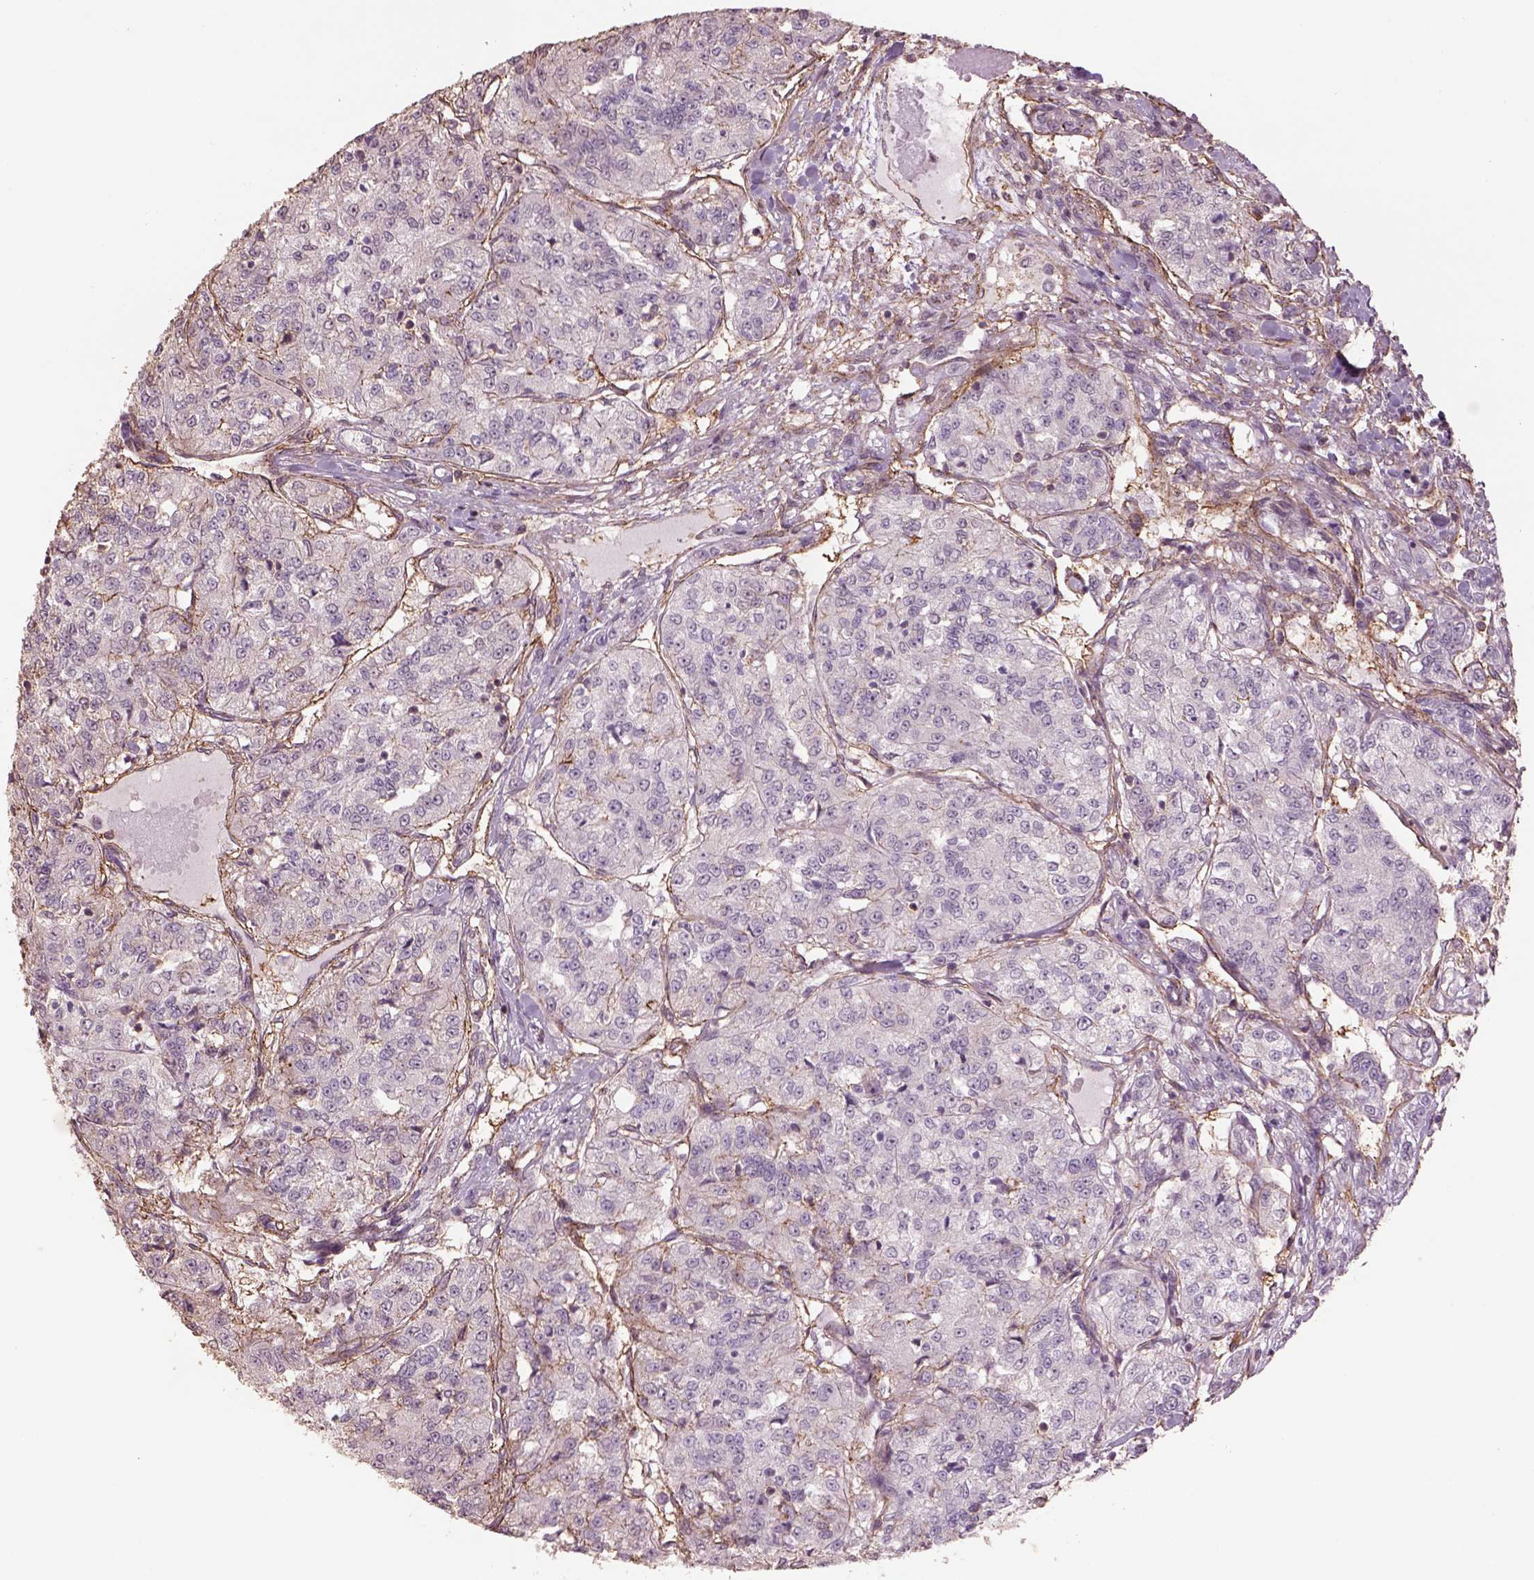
{"staining": {"intensity": "negative", "quantity": "none", "location": "none"}, "tissue": "renal cancer", "cell_type": "Tumor cells", "image_type": "cancer", "snomed": [{"axis": "morphology", "description": "Adenocarcinoma, NOS"}, {"axis": "topography", "description": "Kidney"}], "caption": "Immunohistochemical staining of human adenocarcinoma (renal) exhibits no significant staining in tumor cells. The staining is performed using DAB brown chromogen with nuclei counter-stained in using hematoxylin.", "gene": "LIN7A", "patient": {"sex": "female", "age": 63}}